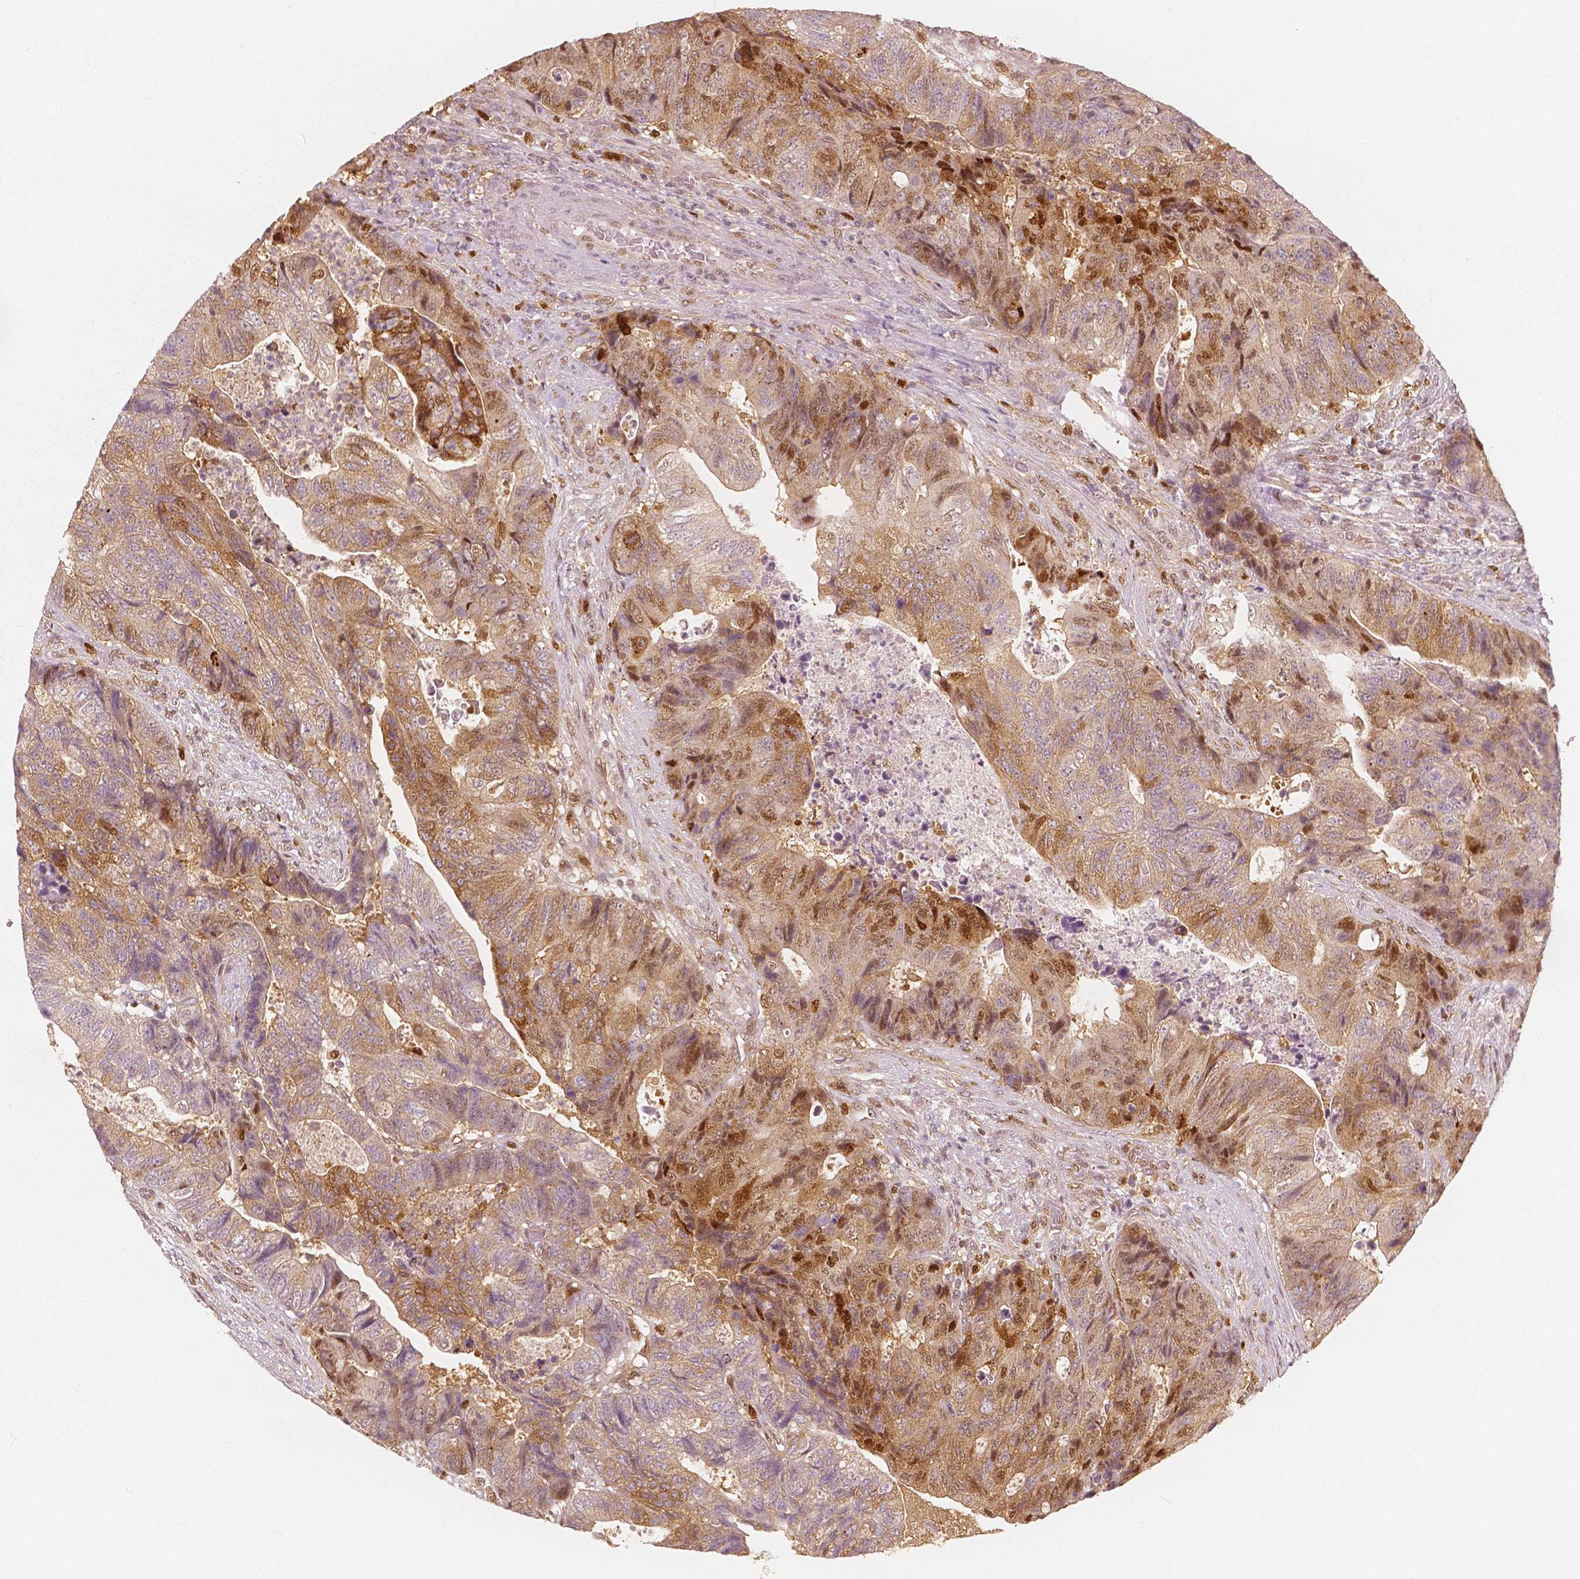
{"staining": {"intensity": "moderate", "quantity": "25%-75%", "location": "cytoplasmic/membranous,nuclear"}, "tissue": "colorectal cancer", "cell_type": "Tumor cells", "image_type": "cancer", "snomed": [{"axis": "morphology", "description": "Normal tissue, NOS"}, {"axis": "morphology", "description": "Adenocarcinoma, NOS"}, {"axis": "topography", "description": "Colon"}], "caption": "Immunohistochemistry (IHC) of colorectal adenocarcinoma demonstrates medium levels of moderate cytoplasmic/membranous and nuclear staining in approximately 25%-75% of tumor cells.", "gene": "SQSTM1", "patient": {"sex": "female", "age": 48}}